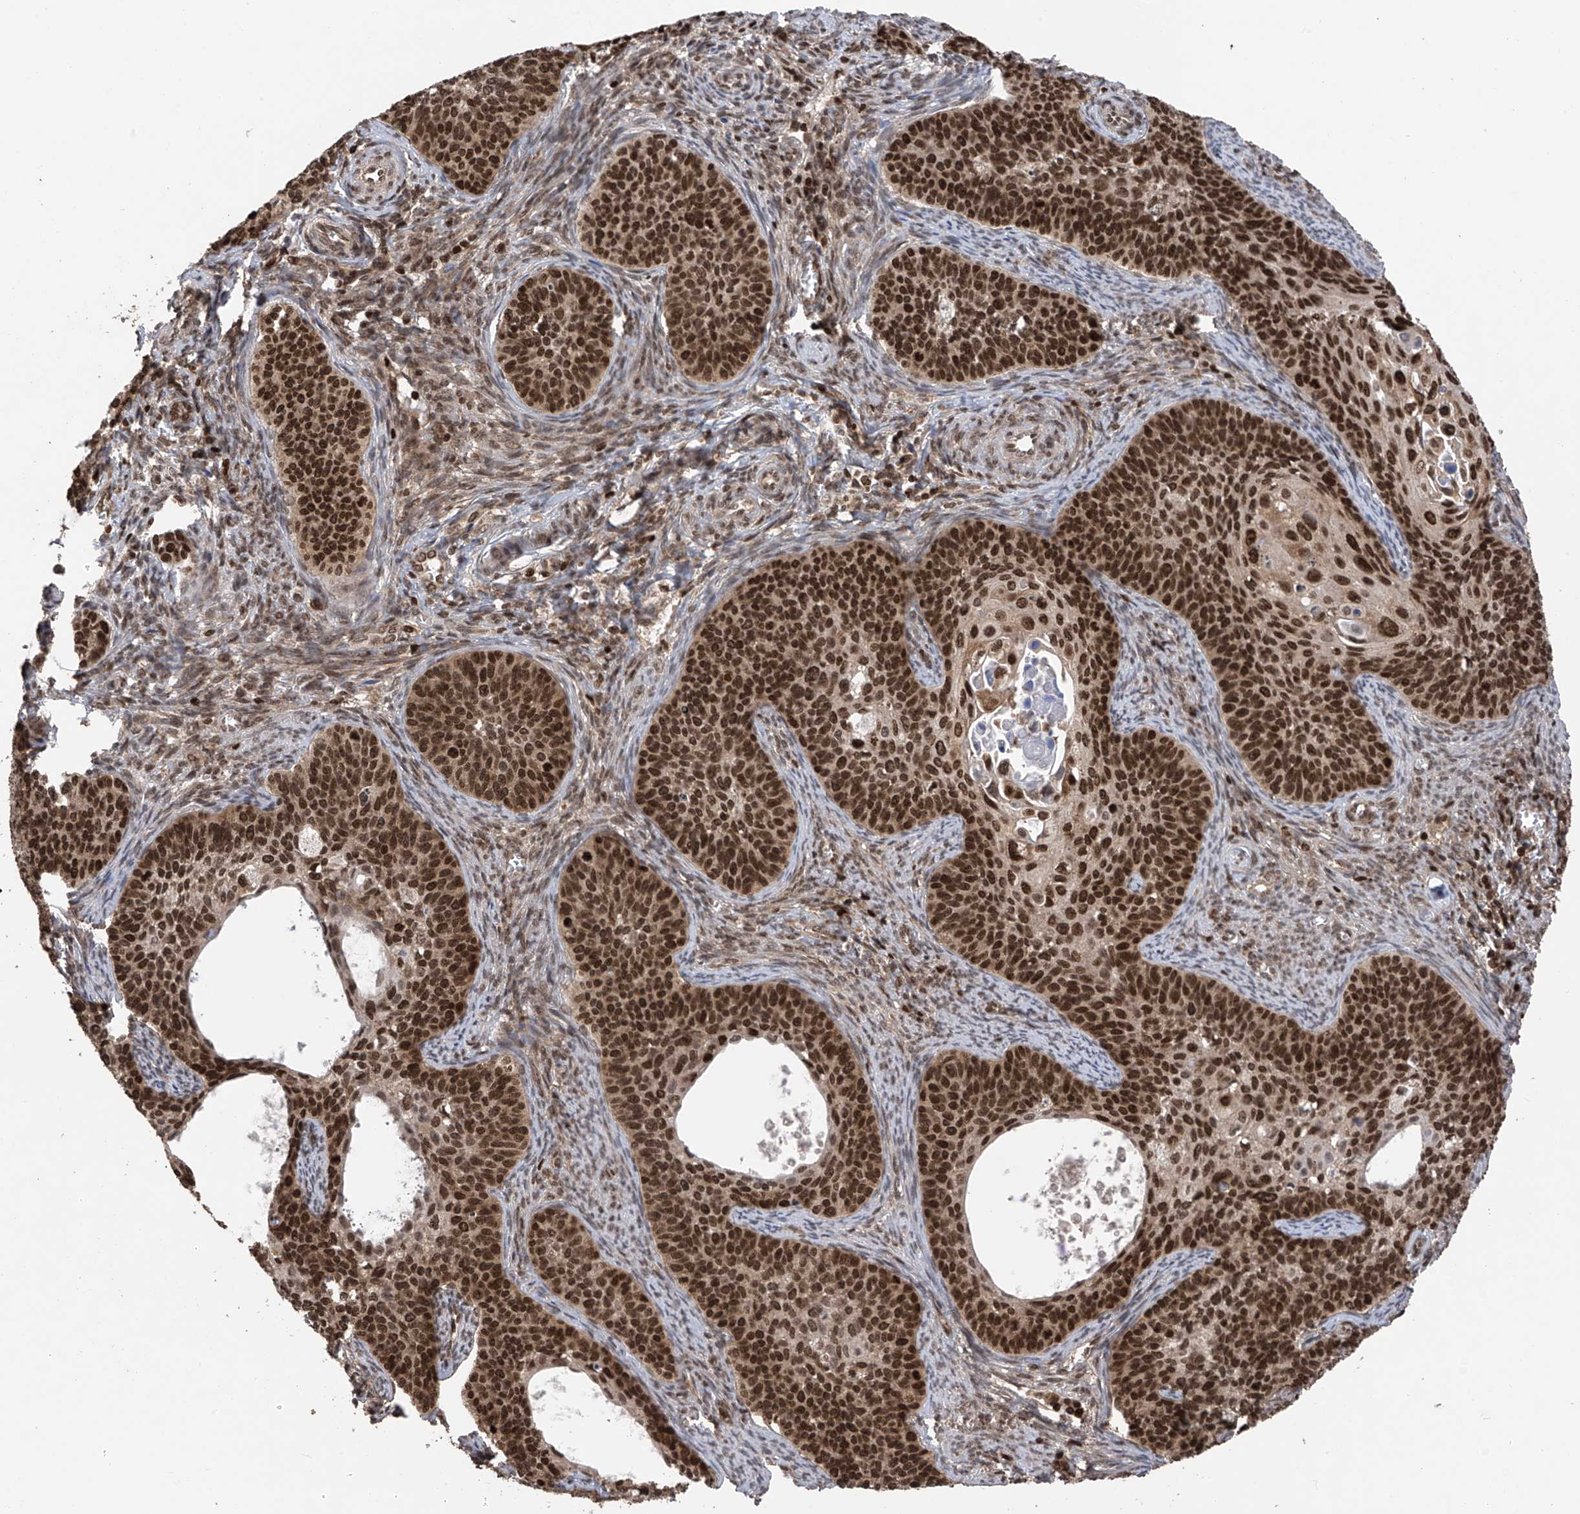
{"staining": {"intensity": "strong", "quantity": ">75%", "location": "nuclear"}, "tissue": "cervical cancer", "cell_type": "Tumor cells", "image_type": "cancer", "snomed": [{"axis": "morphology", "description": "Squamous cell carcinoma, NOS"}, {"axis": "topography", "description": "Cervix"}], "caption": "The image exhibits staining of cervical cancer (squamous cell carcinoma), revealing strong nuclear protein expression (brown color) within tumor cells. The staining was performed using DAB to visualize the protein expression in brown, while the nuclei were stained in blue with hematoxylin (Magnification: 20x).", "gene": "DNAJC9", "patient": {"sex": "female", "age": 33}}